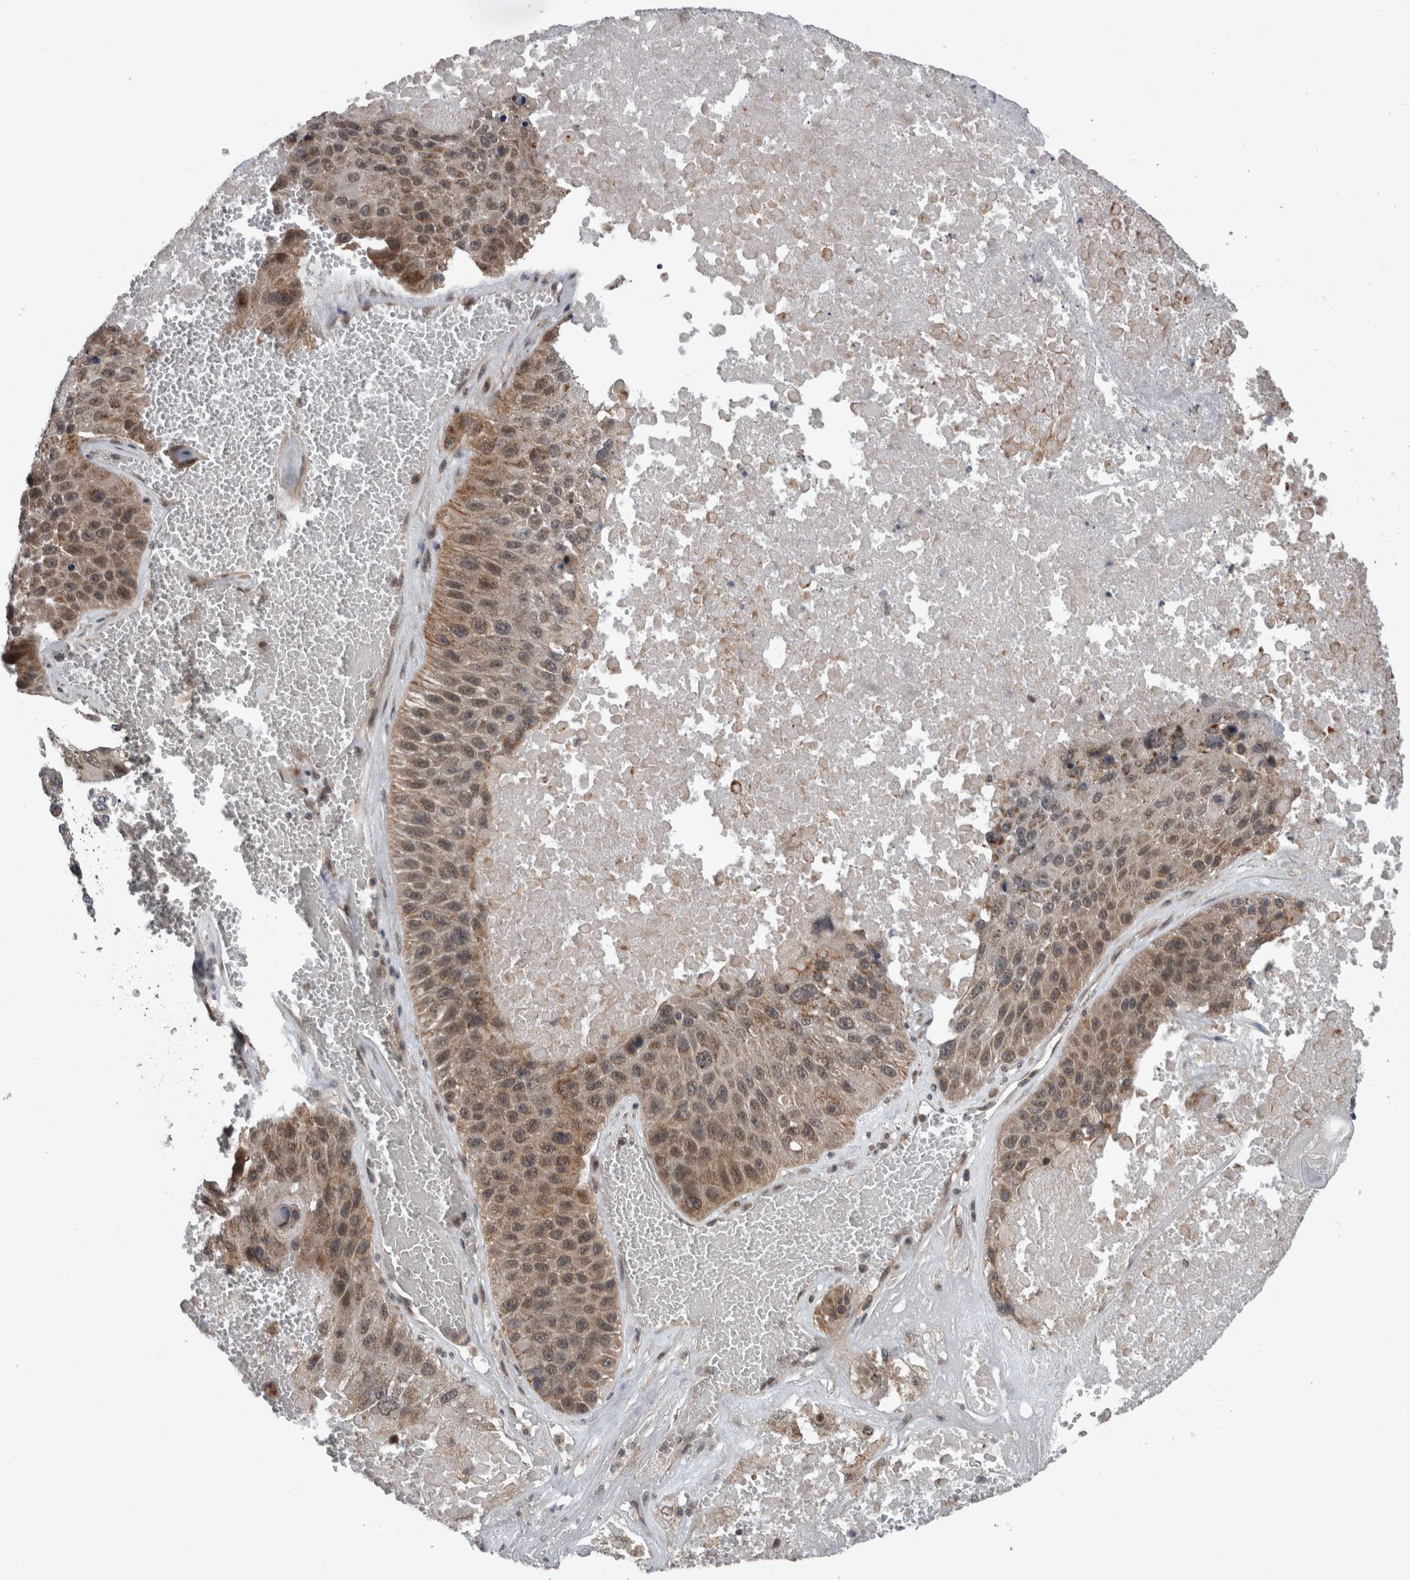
{"staining": {"intensity": "weak", "quantity": ">75%", "location": "cytoplasmic/membranous,nuclear"}, "tissue": "lung cancer", "cell_type": "Tumor cells", "image_type": "cancer", "snomed": [{"axis": "morphology", "description": "Squamous cell carcinoma, NOS"}, {"axis": "topography", "description": "Lung"}], "caption": "Immunohistochemical staining of human squamous cell carcinoma (lung) exhibits weak cytoplasmic/membranous and nuclear protein expression in approximately >75% of tumor cells.", "gene": "ENY2", "patient": {"sex": "male", "age": 61}}